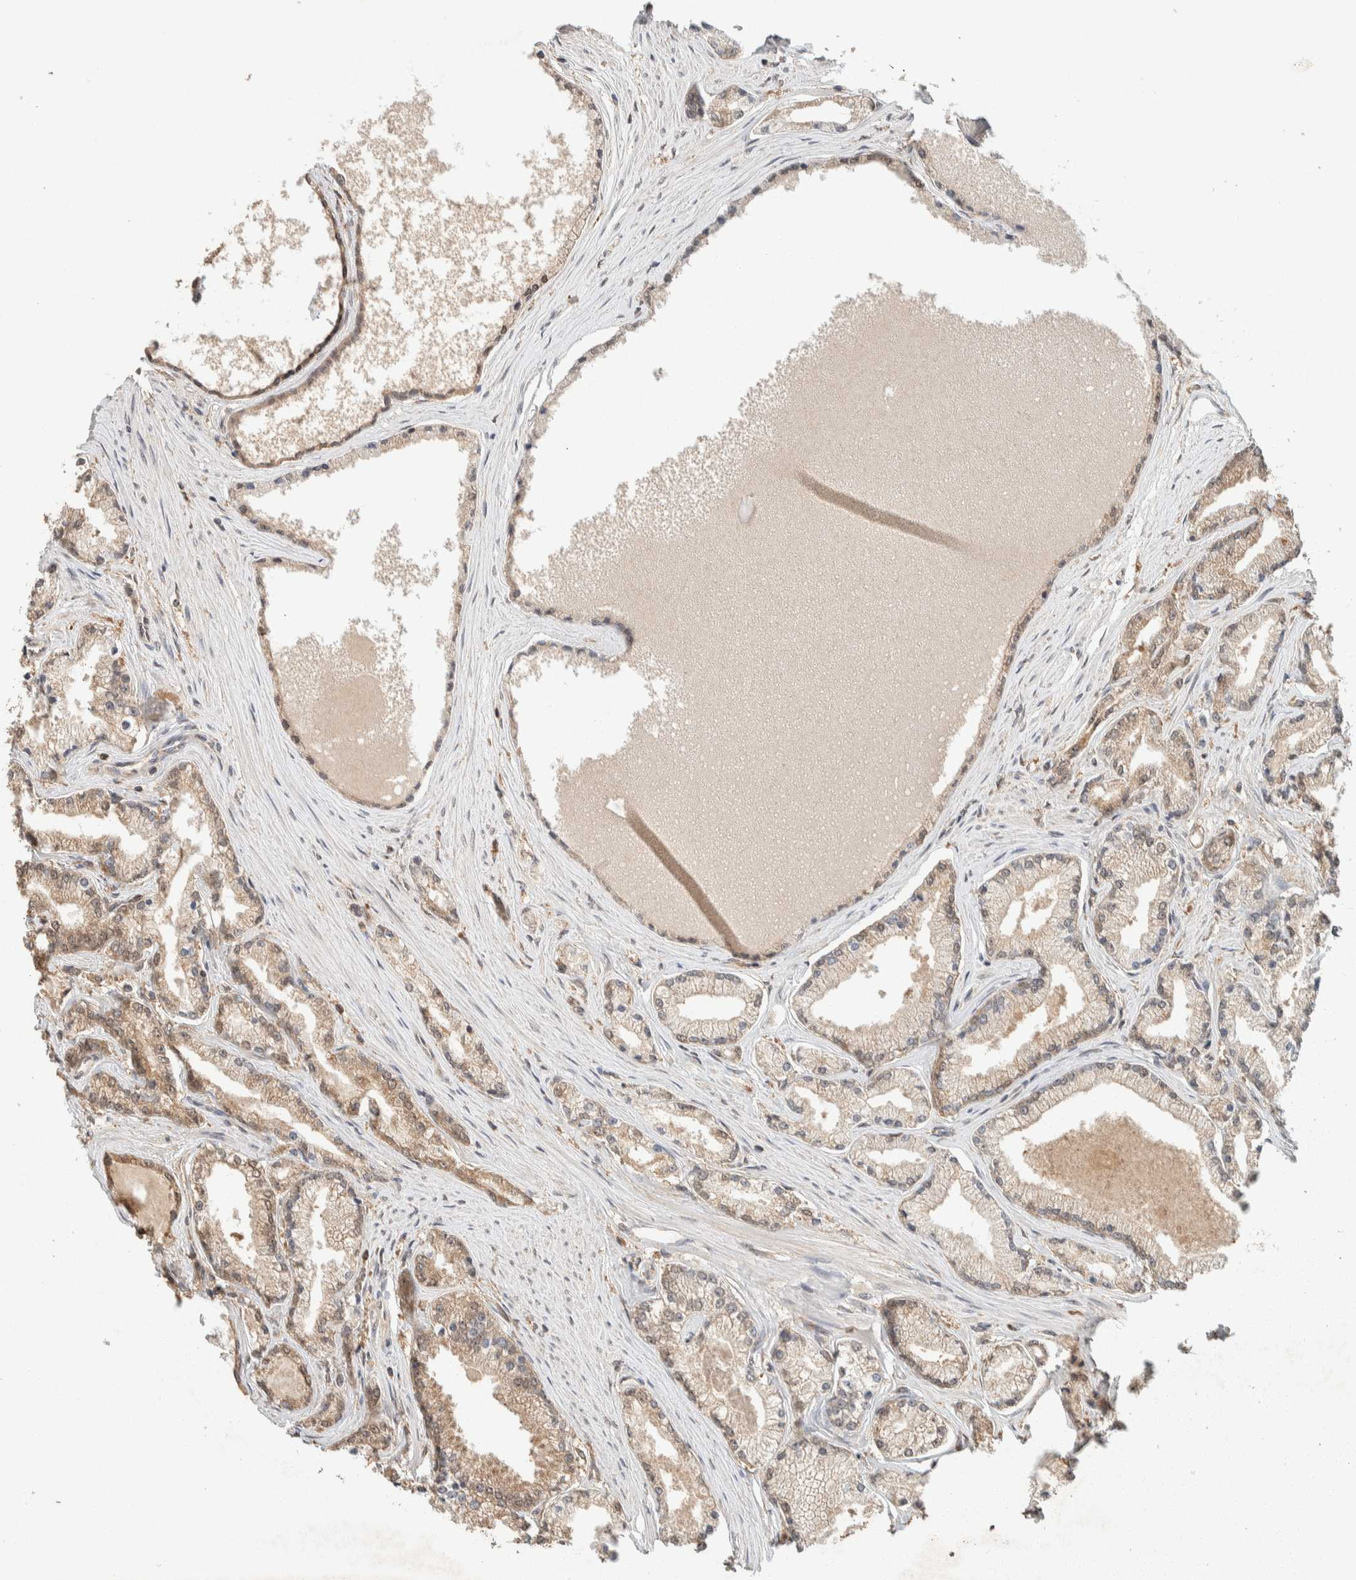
{"staining": {"intensity": "moderate", "quantity": "25%-75%", "location": "cytoplasmic/membranous"}, "tissue": "prostate cancer", "cell_type": "Tumor cells", "image_type": "cancer", "snomed": [{"axis": "morphology", "description": "Adenocarcinoma, High grade"}, {"axis": "topography", "description": "Prostate"}], "caption": "A medium amount of moderate cytoplasmic/membranous staining is present in approximately 25%-75% of tumor cells in prostate cancer (high-grade adenocarcinoma) tissue.", "gene": "ZNF567", "patient": {"sex": "male", "age": 71}}